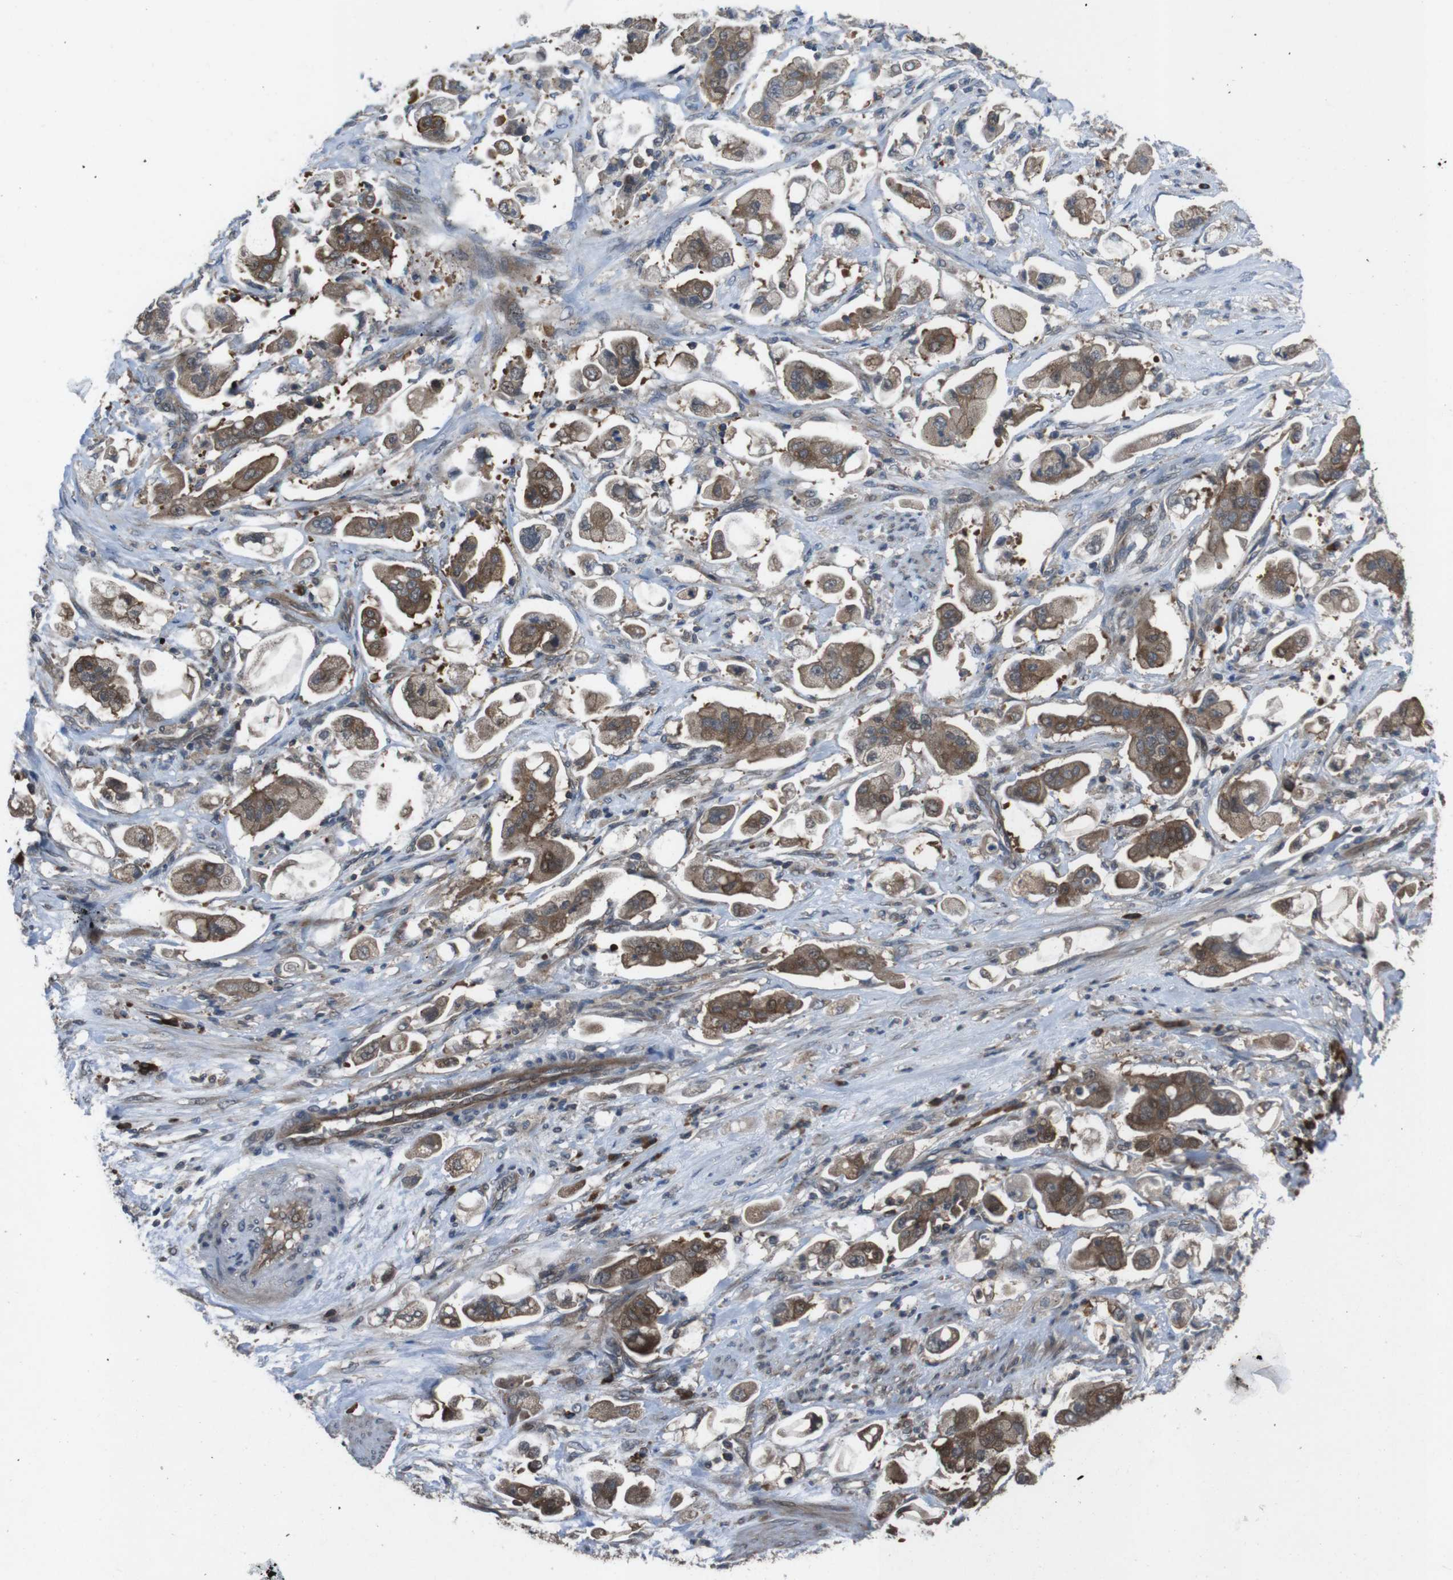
{"staining": {"intensity": "moderate", "quantity": ">75%", "location": "cytoplasmic/membranous"}, "tissue": "stomach cancer", "cell_type": "Tumor cells", "image_type": "cancer", "snomed": [{"axis": "morphology", "description": "Adenocarcinoma, NOS"}, {"axis": "topography", "description": "Stomach"}], "caption": "A brown stain labels moderate cytoplasmic/membranous expression of a protein in adenocarcinoma (stomach) tumor cells. (DAB (3,3'-diaminobenzidine) IHC, brown staining for protein, blue staining for nuclei).", "gene": "SLC22A23", "patient": {"sex": "male", "age": 62}}